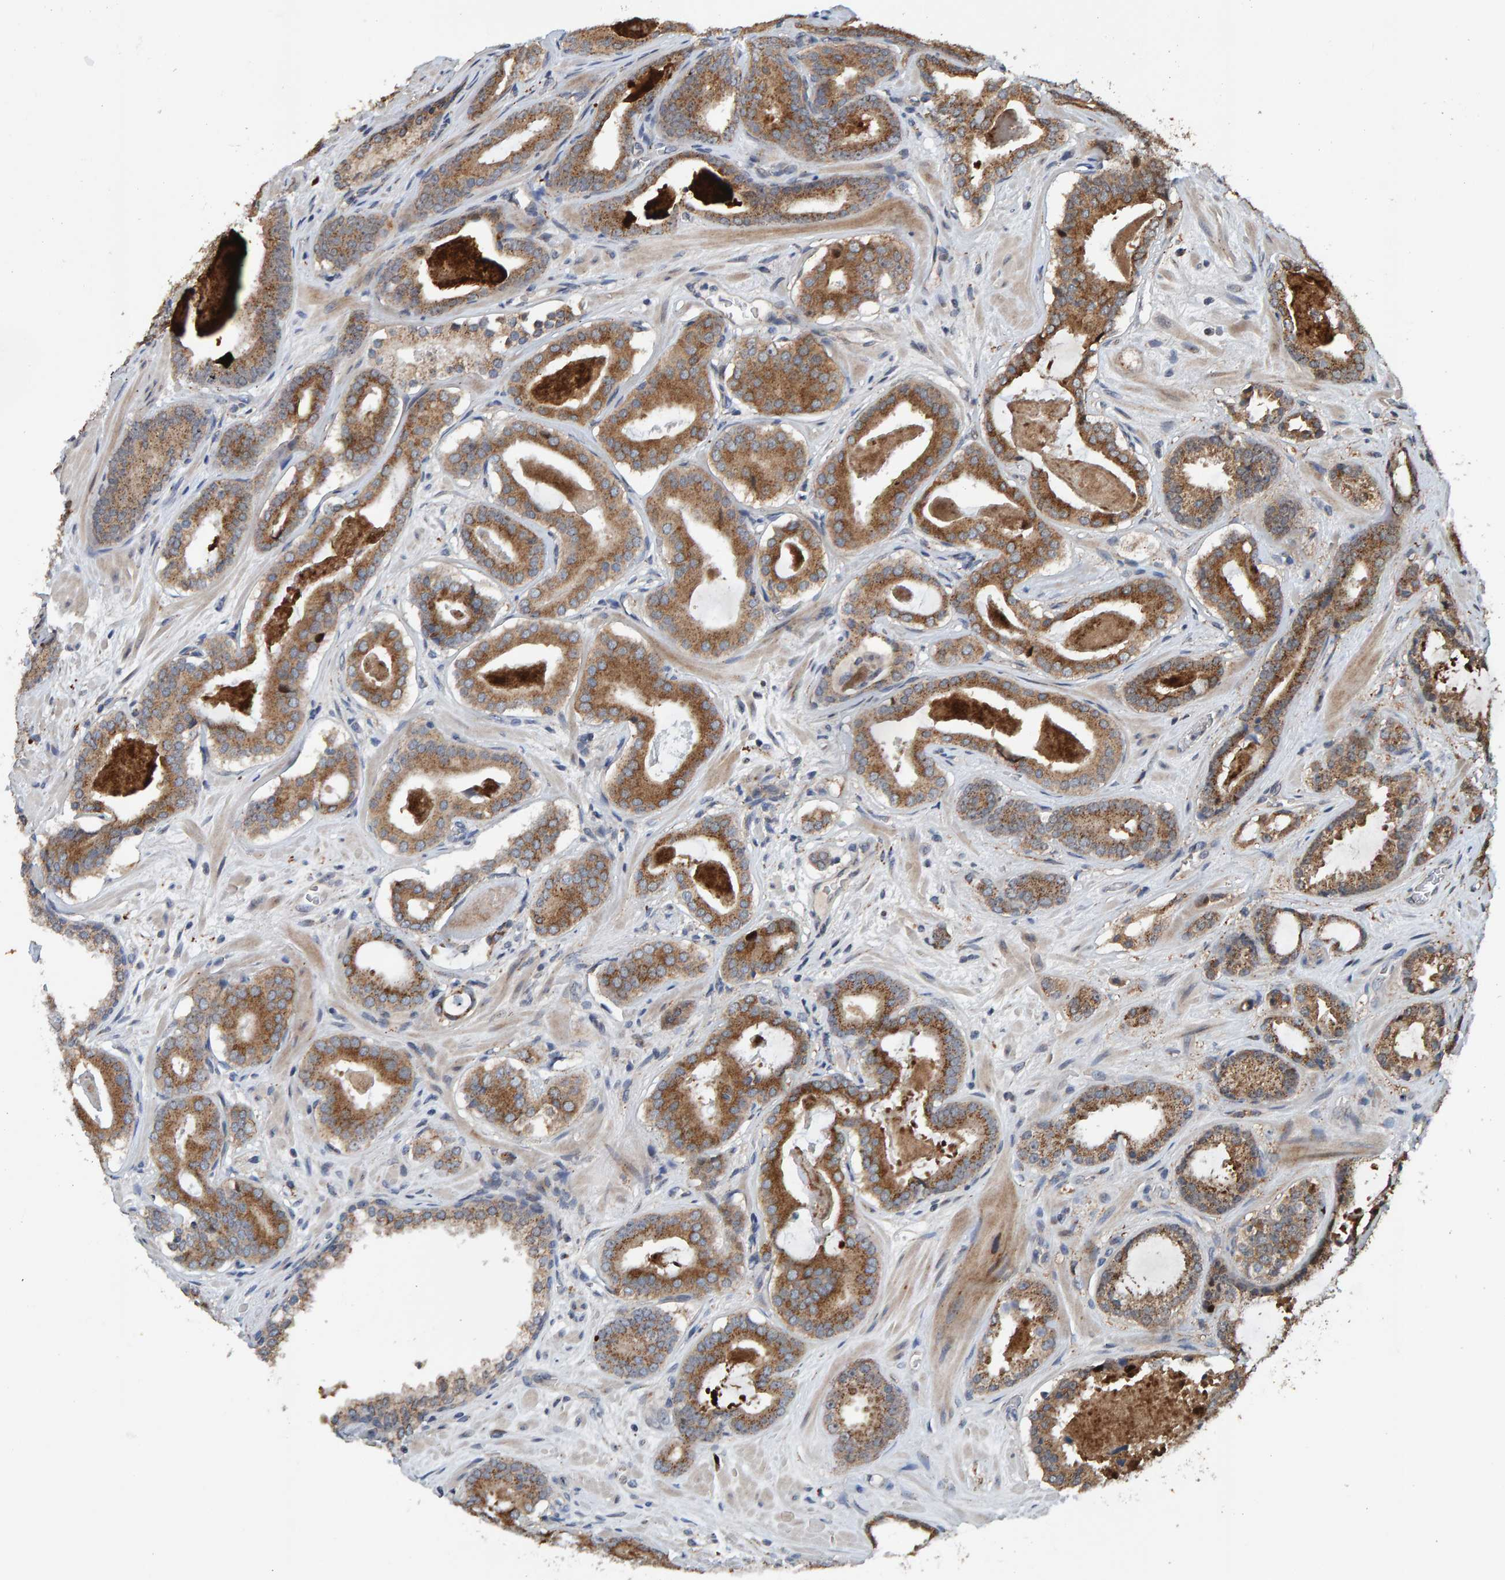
{"staining": {"intensity": "moderate", "quantity": ">75%", "location": "cytoplasmic/membranous"}, "tissue": "prostate cancer", "cell_type": "Tumor cells", "image_type": "cancer", "snomed": [{"axis": "morphology", "description": "Adenocarcinoma, High grade"}, {"axis": "topography", "description": "Prostate"}], "caption": "Immunohistochemistry (DAB (3,3'-diaminobenzidine)) staining of human high-grade adenocarcinoma (prostate) displays moderate cytoplasmic/membranous protein expression in about >75% of tumor cells. (DAB IHC, brown staining for protein, blue staining for nuclei).", "gene": "CCDC25", "patient": {"sex": "male", "age": 60}}